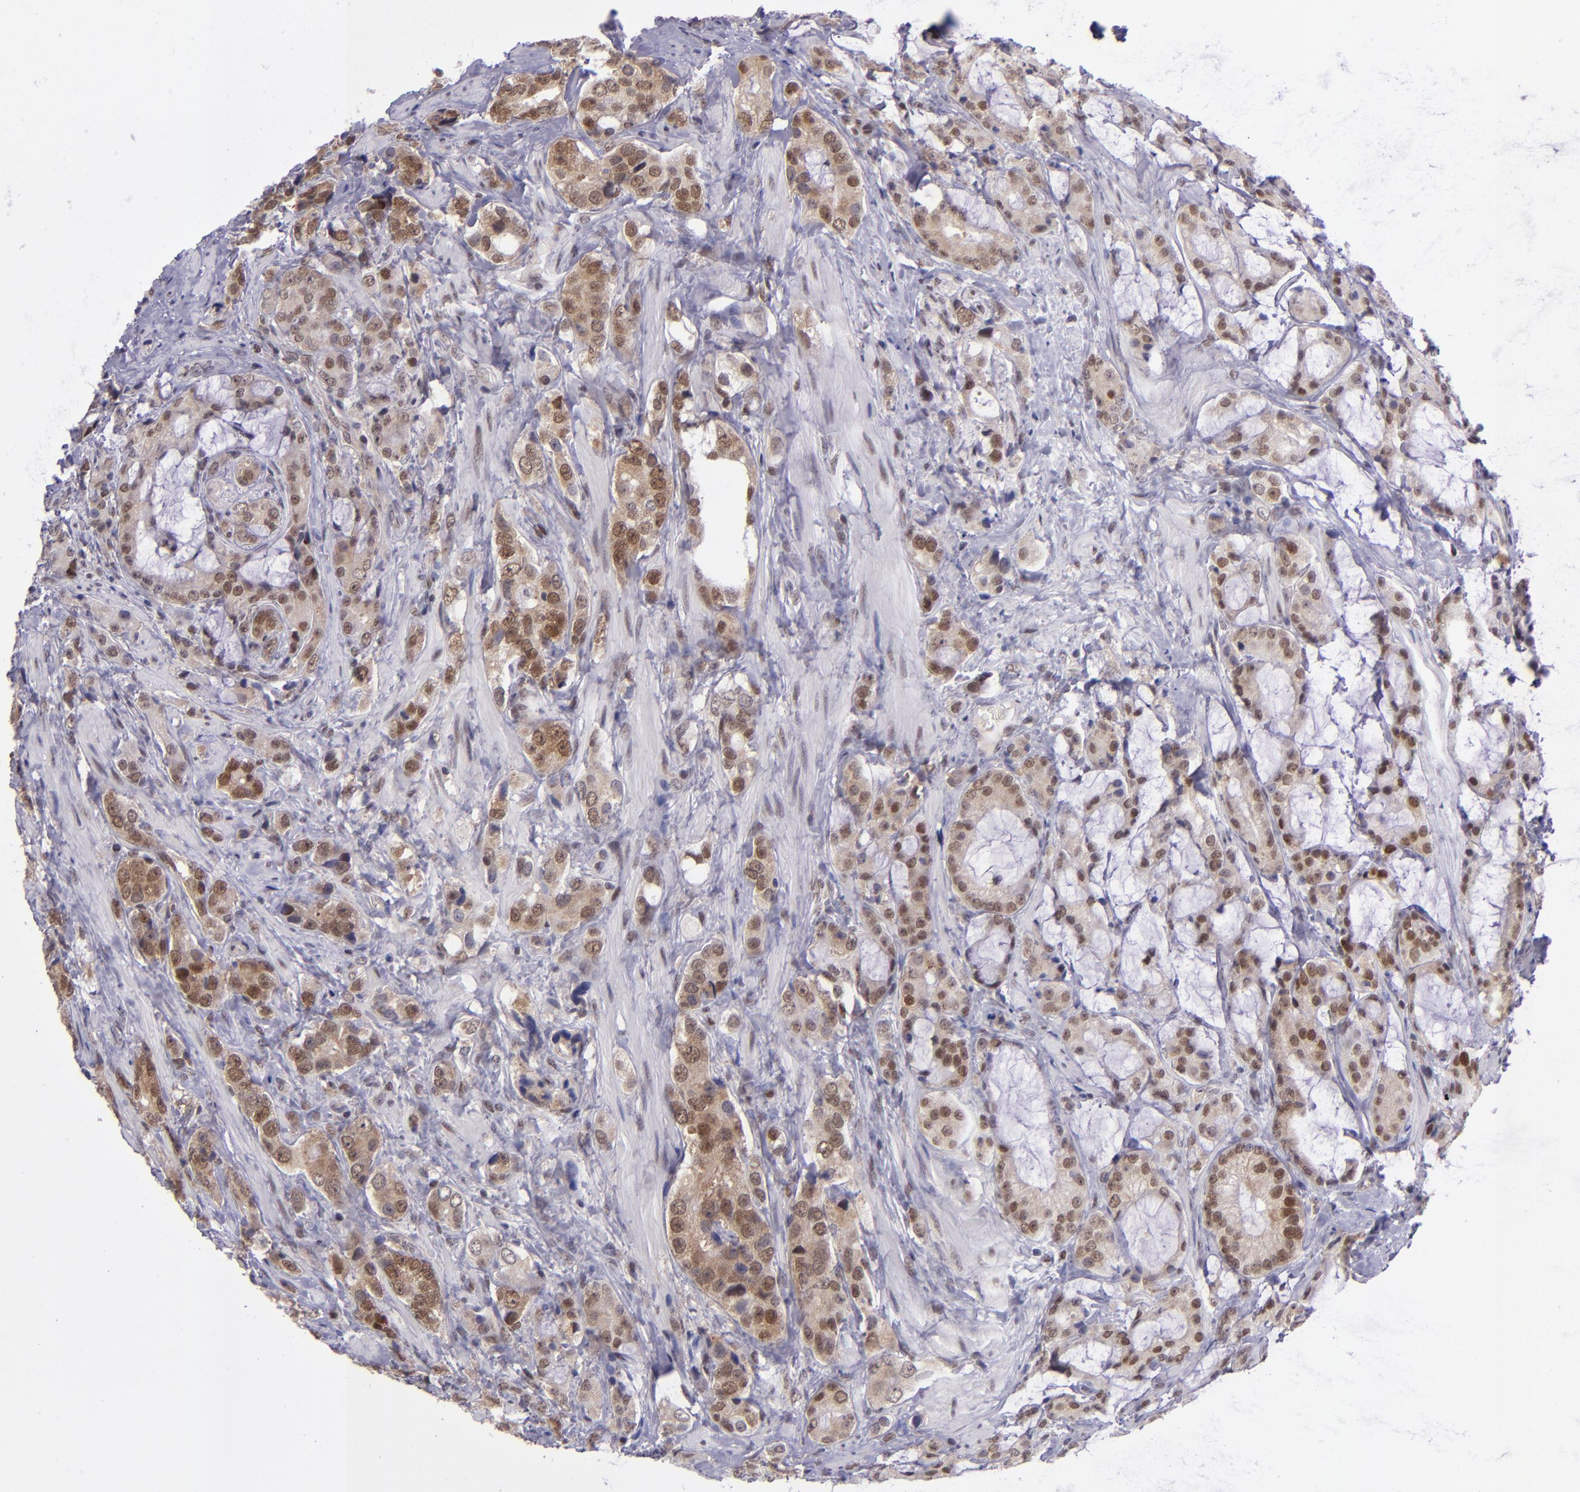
{"staining": {"intensity": "moderate", "quantity": ">75%", "location": "cytoplasmic/membranous,nuclear"}, "tissue": "prostate cancer", "cell_type": "Tumor cells", "image_type": "cancer", "snomed": [{"axis": "morphology", "description": "Adenocarcinoma, Medium grade"}, {"axis": "topography", "description": "Prostate"}], "caption": "High-magnification brightfield microscopy of prostate cancer stained with DAB (brown) and counterstained with hematoxylin (blue). tumor cells exhibit moderate cytoplasmic/membranous and nuclear positivity is present in about>75% of cells.", "gene": "BAG1", "patient": {"sex": "male", "age": 70}}